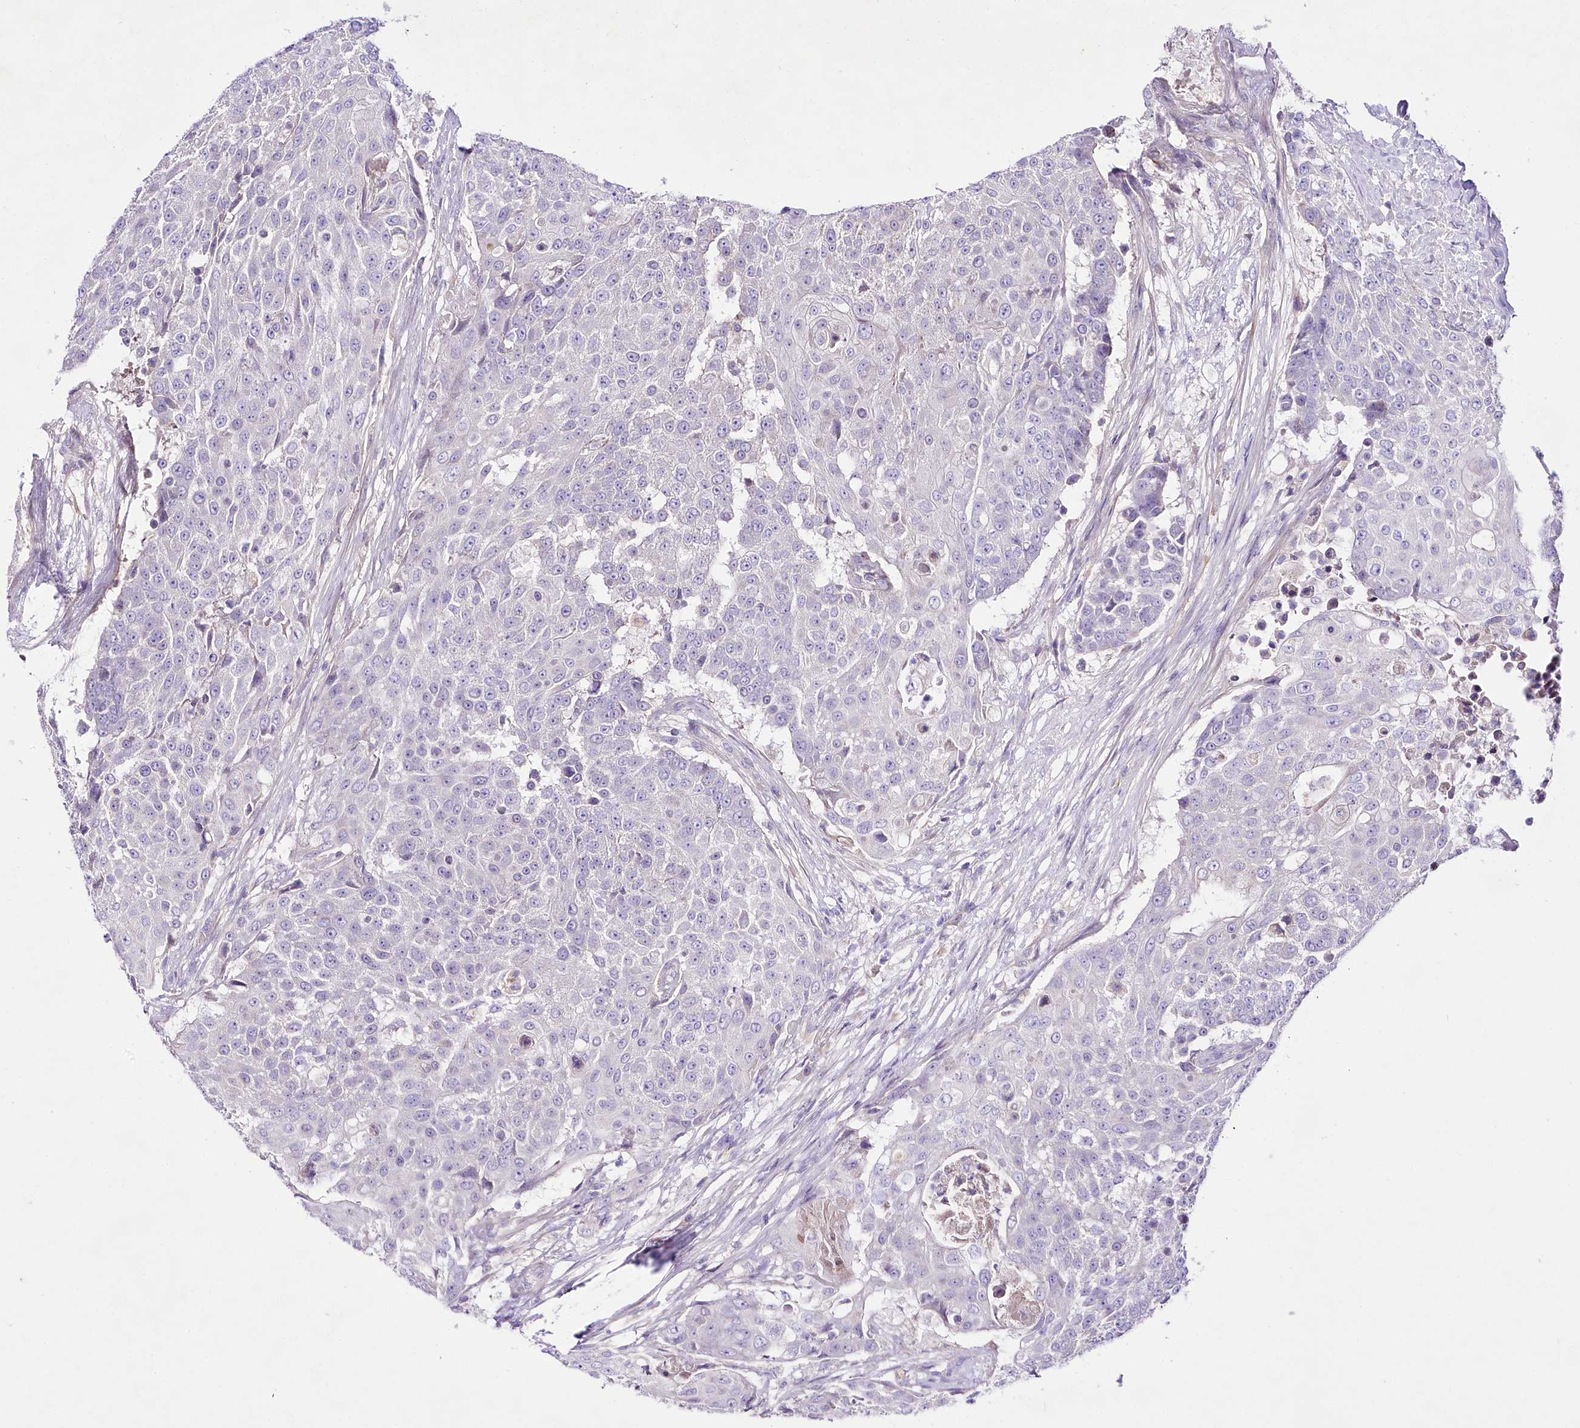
{"staining": {"intensity": "negative", "quantity": "none", "location": "none"}, "tissue": "urothelial cancer", "cell_type": "Tumor cells", "image_type": "cancer", "snomed": [{"axis": "morphology", "description": "Urothelial carcinoma, High grade"}, {"axis": "topography", "description": "Urinary bladder"}], "caption": "Protein analysis of urothelial cancer demonstrates no significant positivity in tumor cells. (DAB (3,3'-diaminobenzidine) immunohistochemistry (IHC) with hematoxylin counter stain).", "gene": "LRRC14B", "patient": {"sex": "female", "age": 63}}